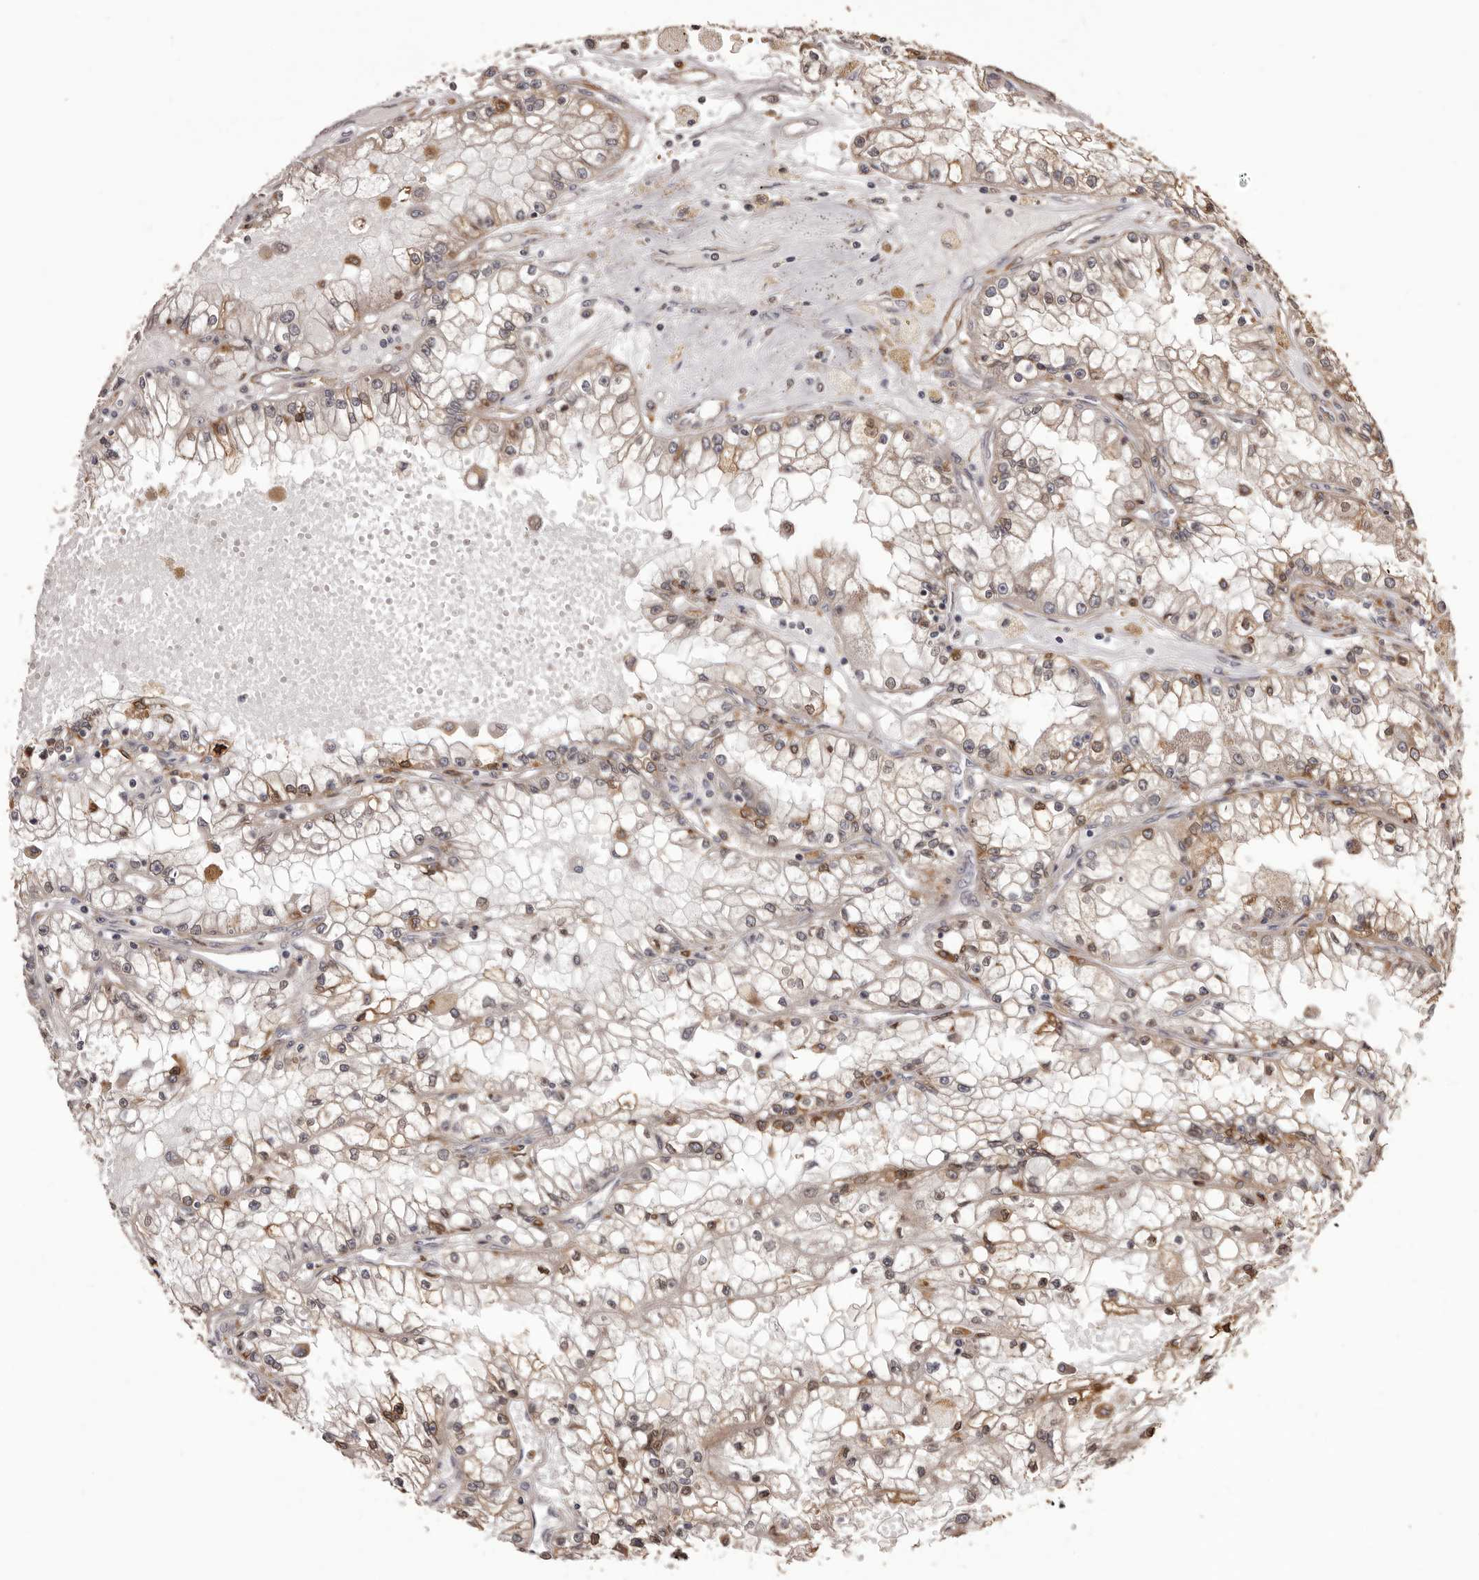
{"staining": {"intensity": "moderate", "quantity": "25%-75%", "location": "cytoplasmic/membranous,nuclear"}, "tissue": "renal cancer", "cell_type": "Tumor cells", "image_type": "cancer", "snomed": [{"axis": "morphology", "description": "Adenocarcinoma, NOS"}, {"axis": "topography", "description": "Kidney"}], "caption": "Immunohistochemistry (IHC) photomicrograph of renal adenocarcinoma stained for a protein (brown), which shows medium levels of moderate cytoplasmic/membranous and nuclear staining in about 25%-75% of tumor cells.", "gene": "ZCCHC7", "patient": {"sex": "male", "age": 56}}